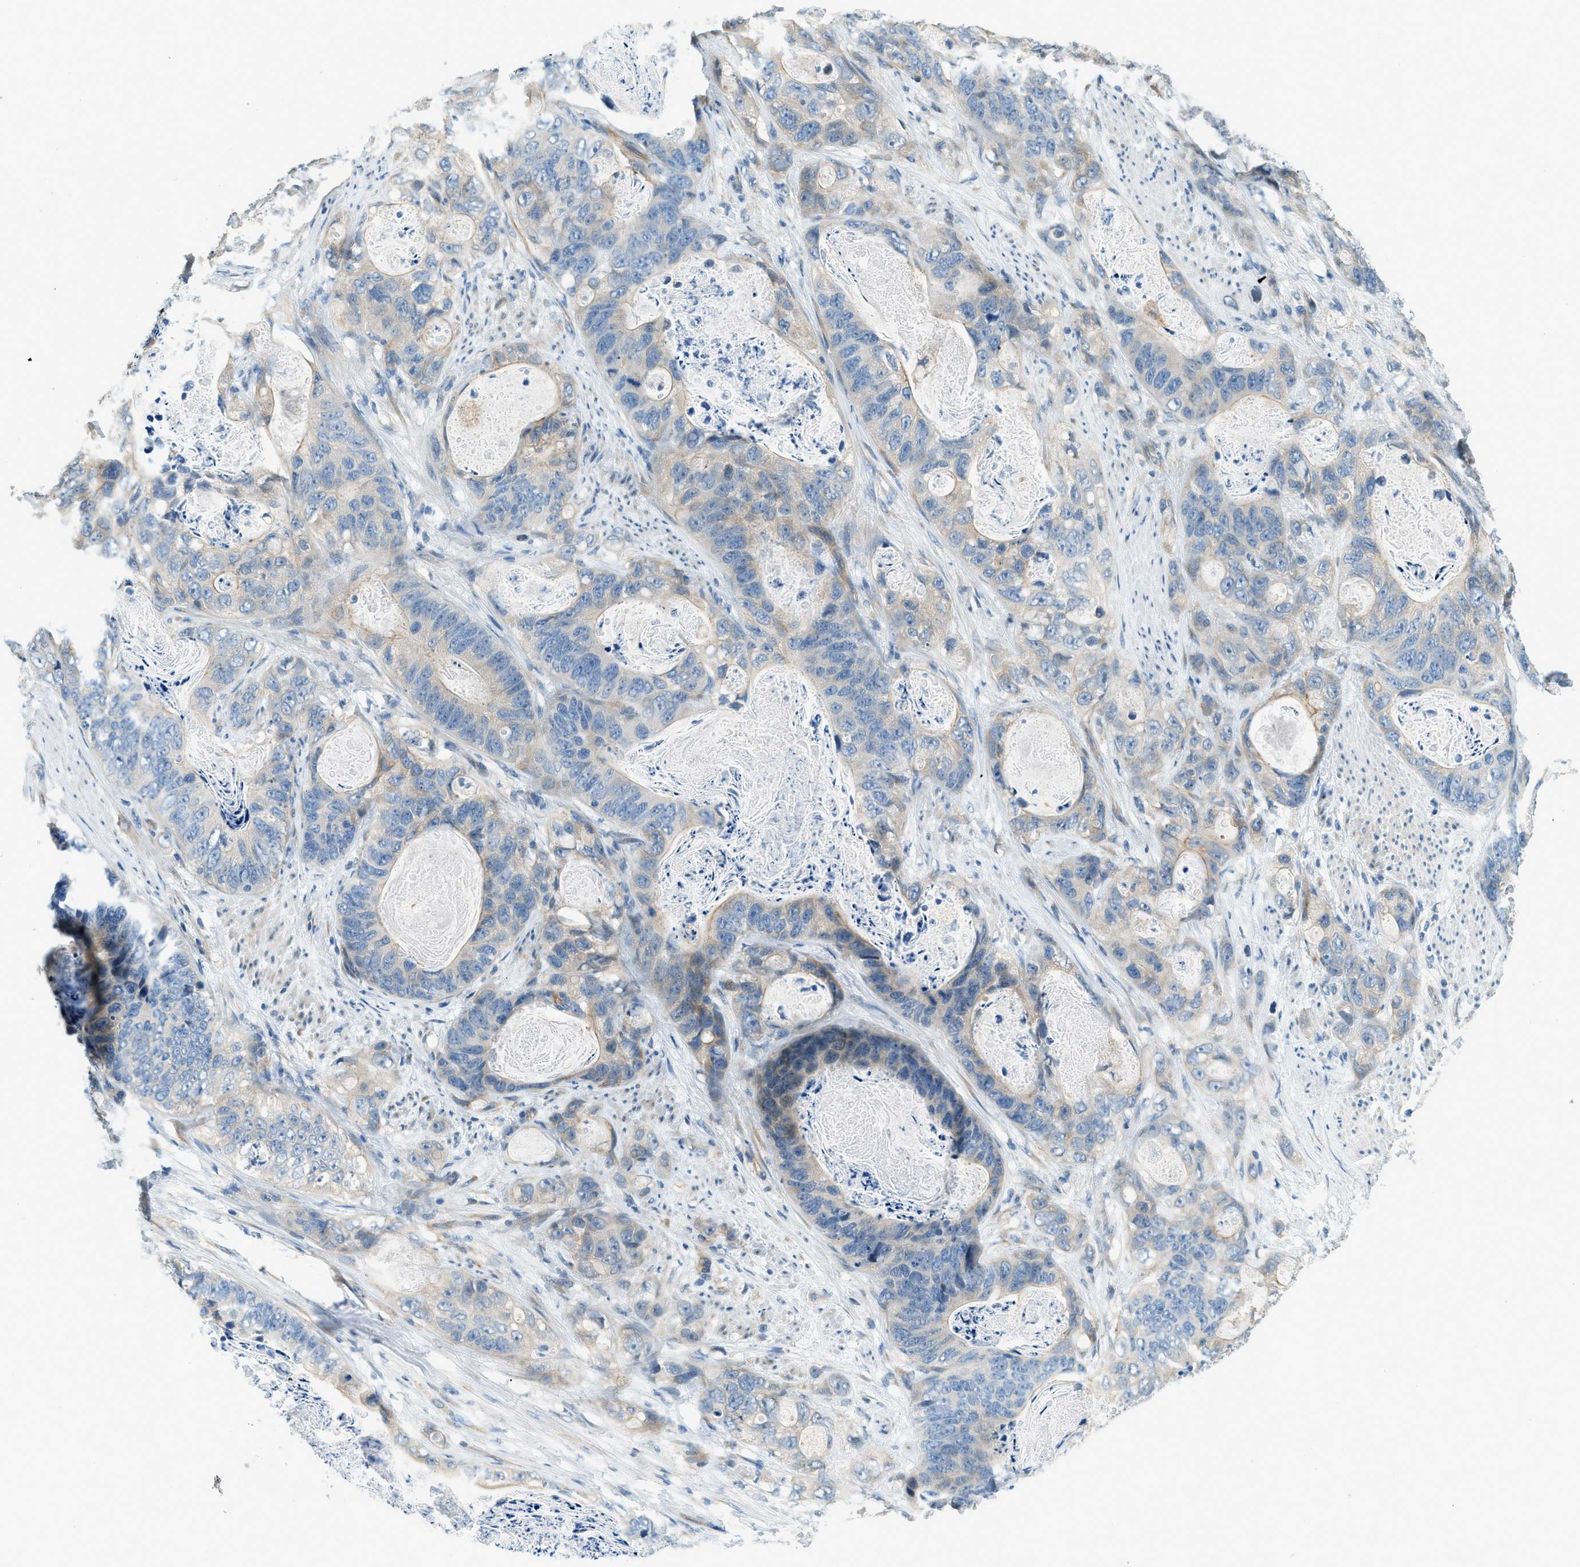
{"staining": {"intensity": "weak", "quantity": "<25%", "location": "cytoplasmic/membranous"}, "tissue": "stomach cancer", "cell_type": "Tumor cells", "image_type": "cancer", "snomed": [{"axis": "morphology", "description": "Adenocarcinoma, NOS"}, {"axis": "topography", "description": "Stomach"}], "caption": "Micrograph shows no significant protein positivity in tumor cells of stomach cancer. (DAB IHC with hematoxylin counter stain).", "gene": "ZNF367", "patient": {"sex": "female", "age": 89}}